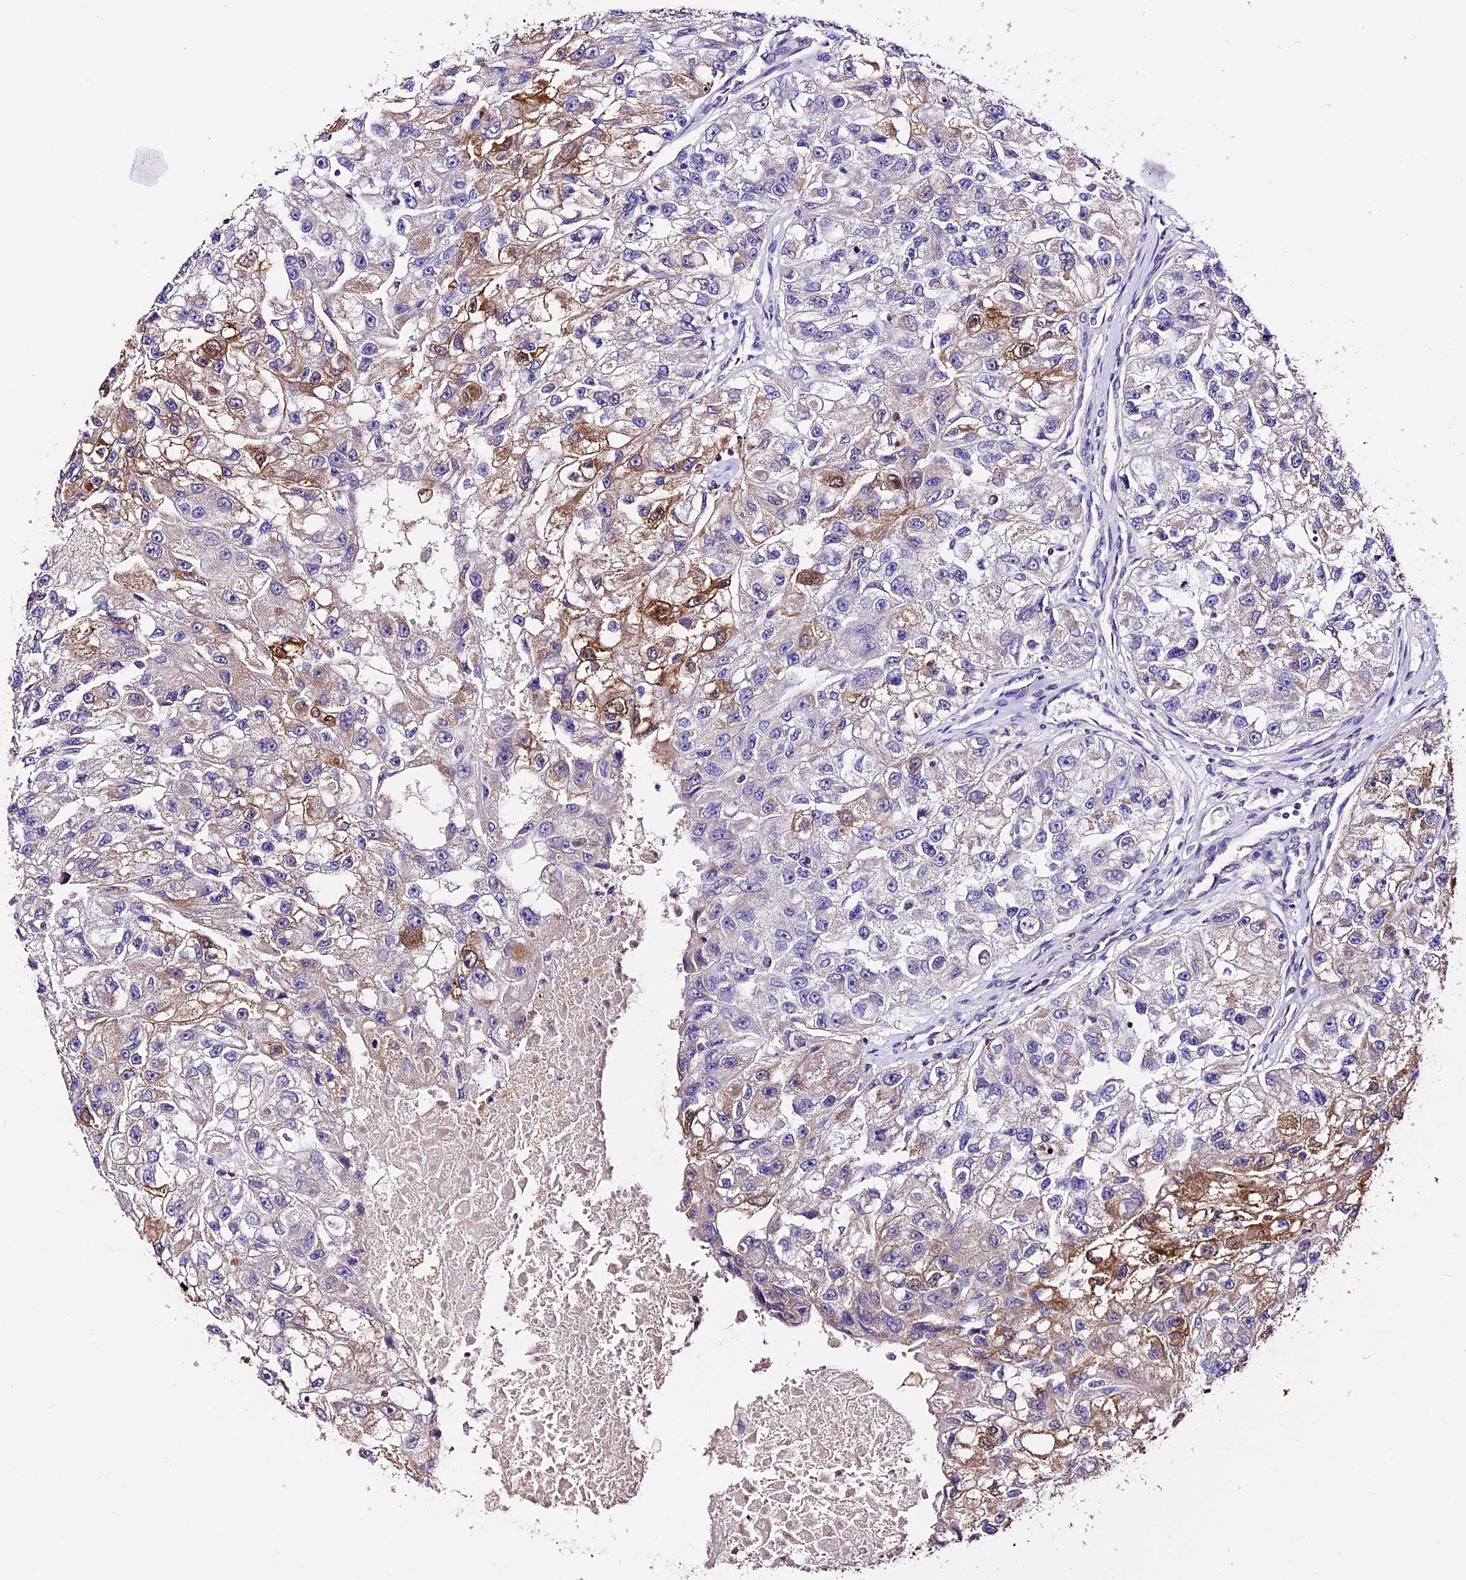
{"staining": {"intensity": "moderate", "quantity": "<25%", "location": "cytoplasmic/membranous"}, "tissue": "renal cancer", "cell_type": "Tumor cells", "image_type": "cancer", "snomed": [{"axis": "morphology", "description": "Adenocarcinoma, NOS"}, {"axis": "topography", "description": "Kidney"}], "caption": "Protein expression analysis of human adenocarcinoma (renal) reveals moderate cytoplasmic/membranous staining in approximately <25% of tumor cells.", "gene": "DDX28", "patient": {"sex": "male", "age": 63}}